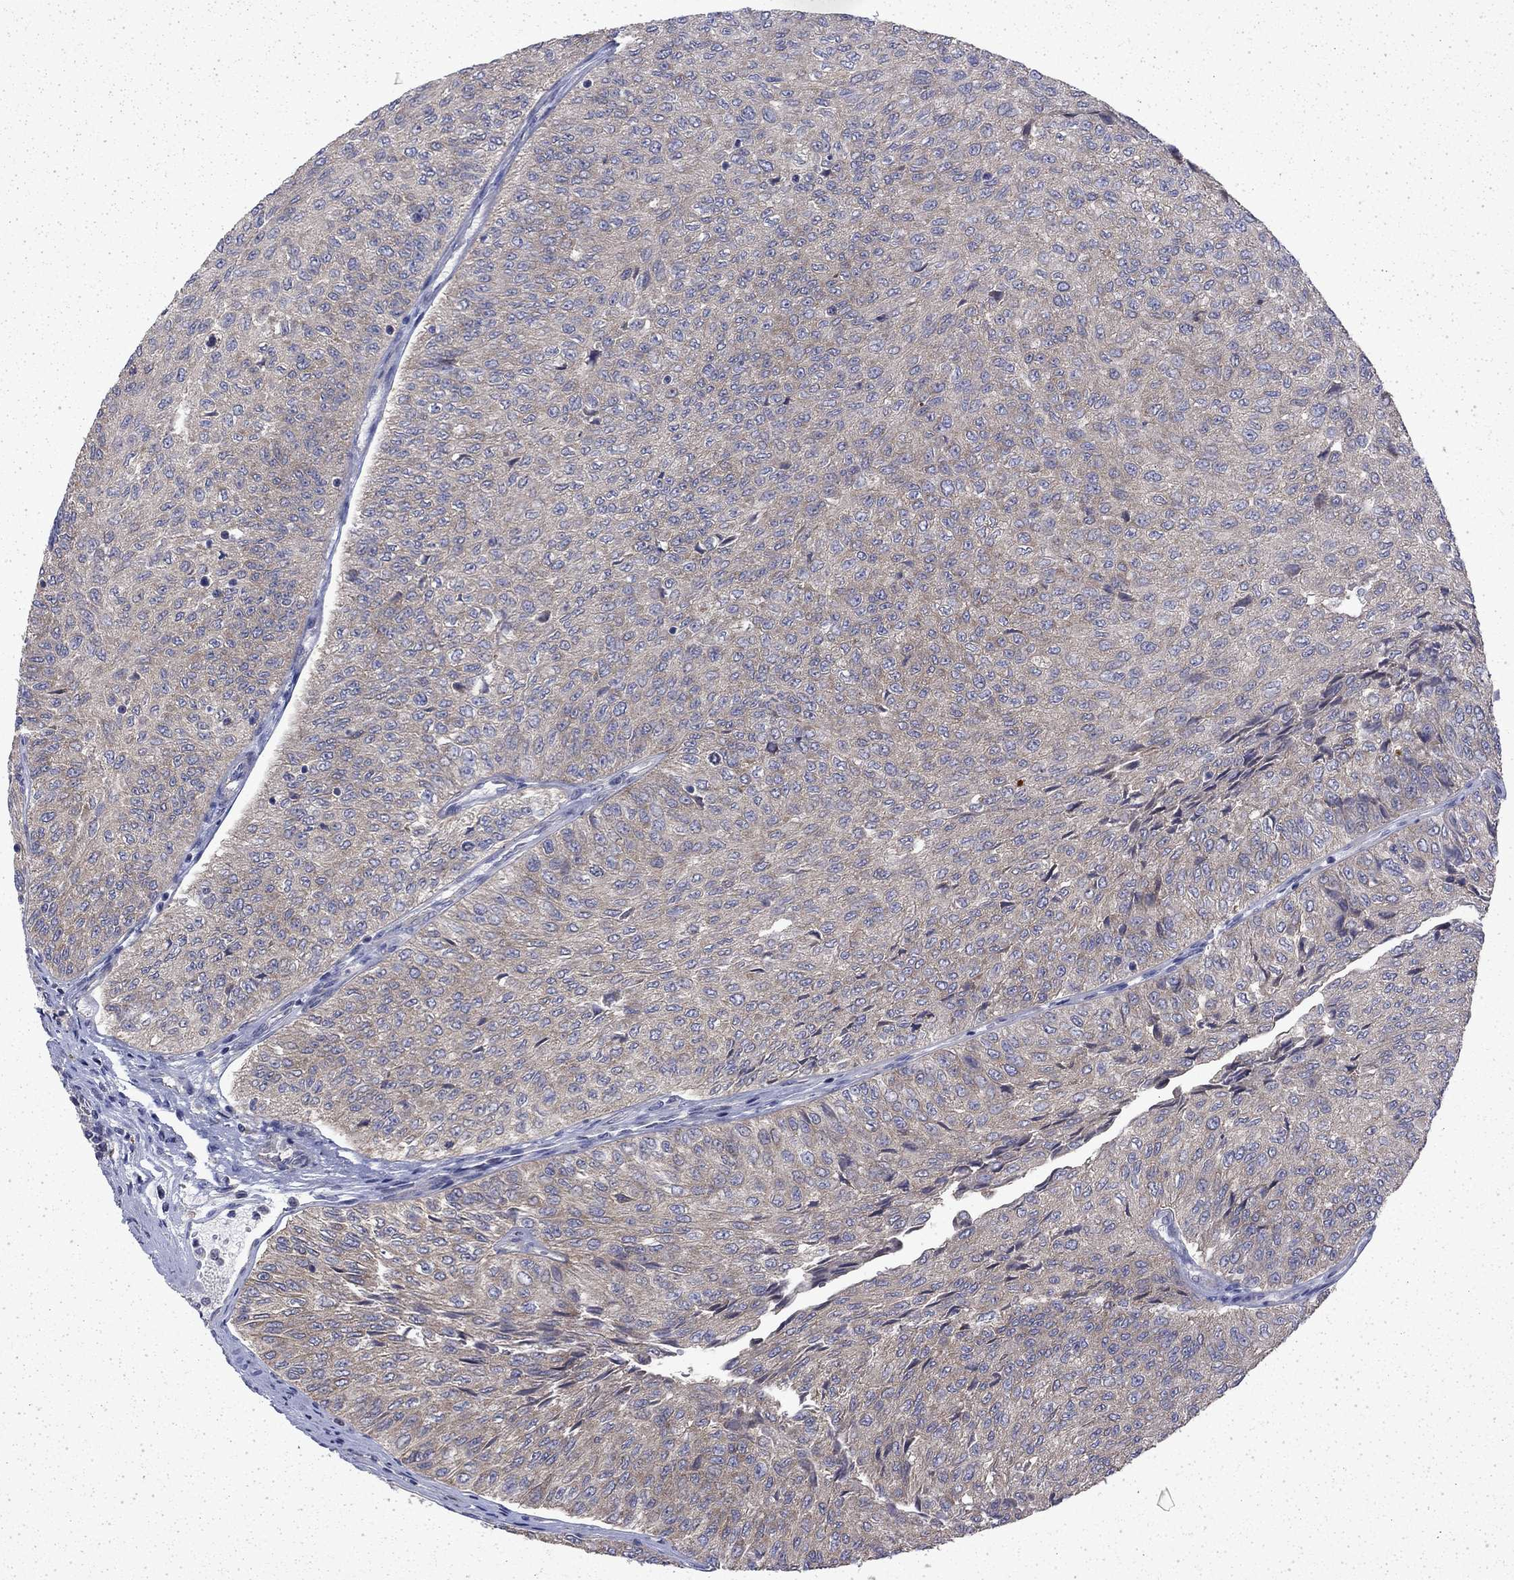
{"staining": {"intensity": "weak", "quantity": "25%-75%", "location": "cytoplasmic/membranous"}, "tissue": "urothelial cancer", "cell_type": "Tumor cells", "image_type": "cancer", "snomed": [{"axis": "morphology", "description": "Urothelial carcinoma, Low grade"}, {"axis": "topography", "description": "Urinary bladder"}], "caption": "Immunohistochemistry (DAB) staining of human low-grade urothelial carcinoma demonstrates weak cytoplasmic/membranous protein staining in about 25%-75% of tumor cells. The staining was performed using DAB (3,3'-diaminobenzidine) to visualize the protein expression in brown, while the nuclei were stained in blue with hematoxylin (Magnification: 20x).", "gene": "DTNA", "patient": {"sex": "male", "age": 78}}